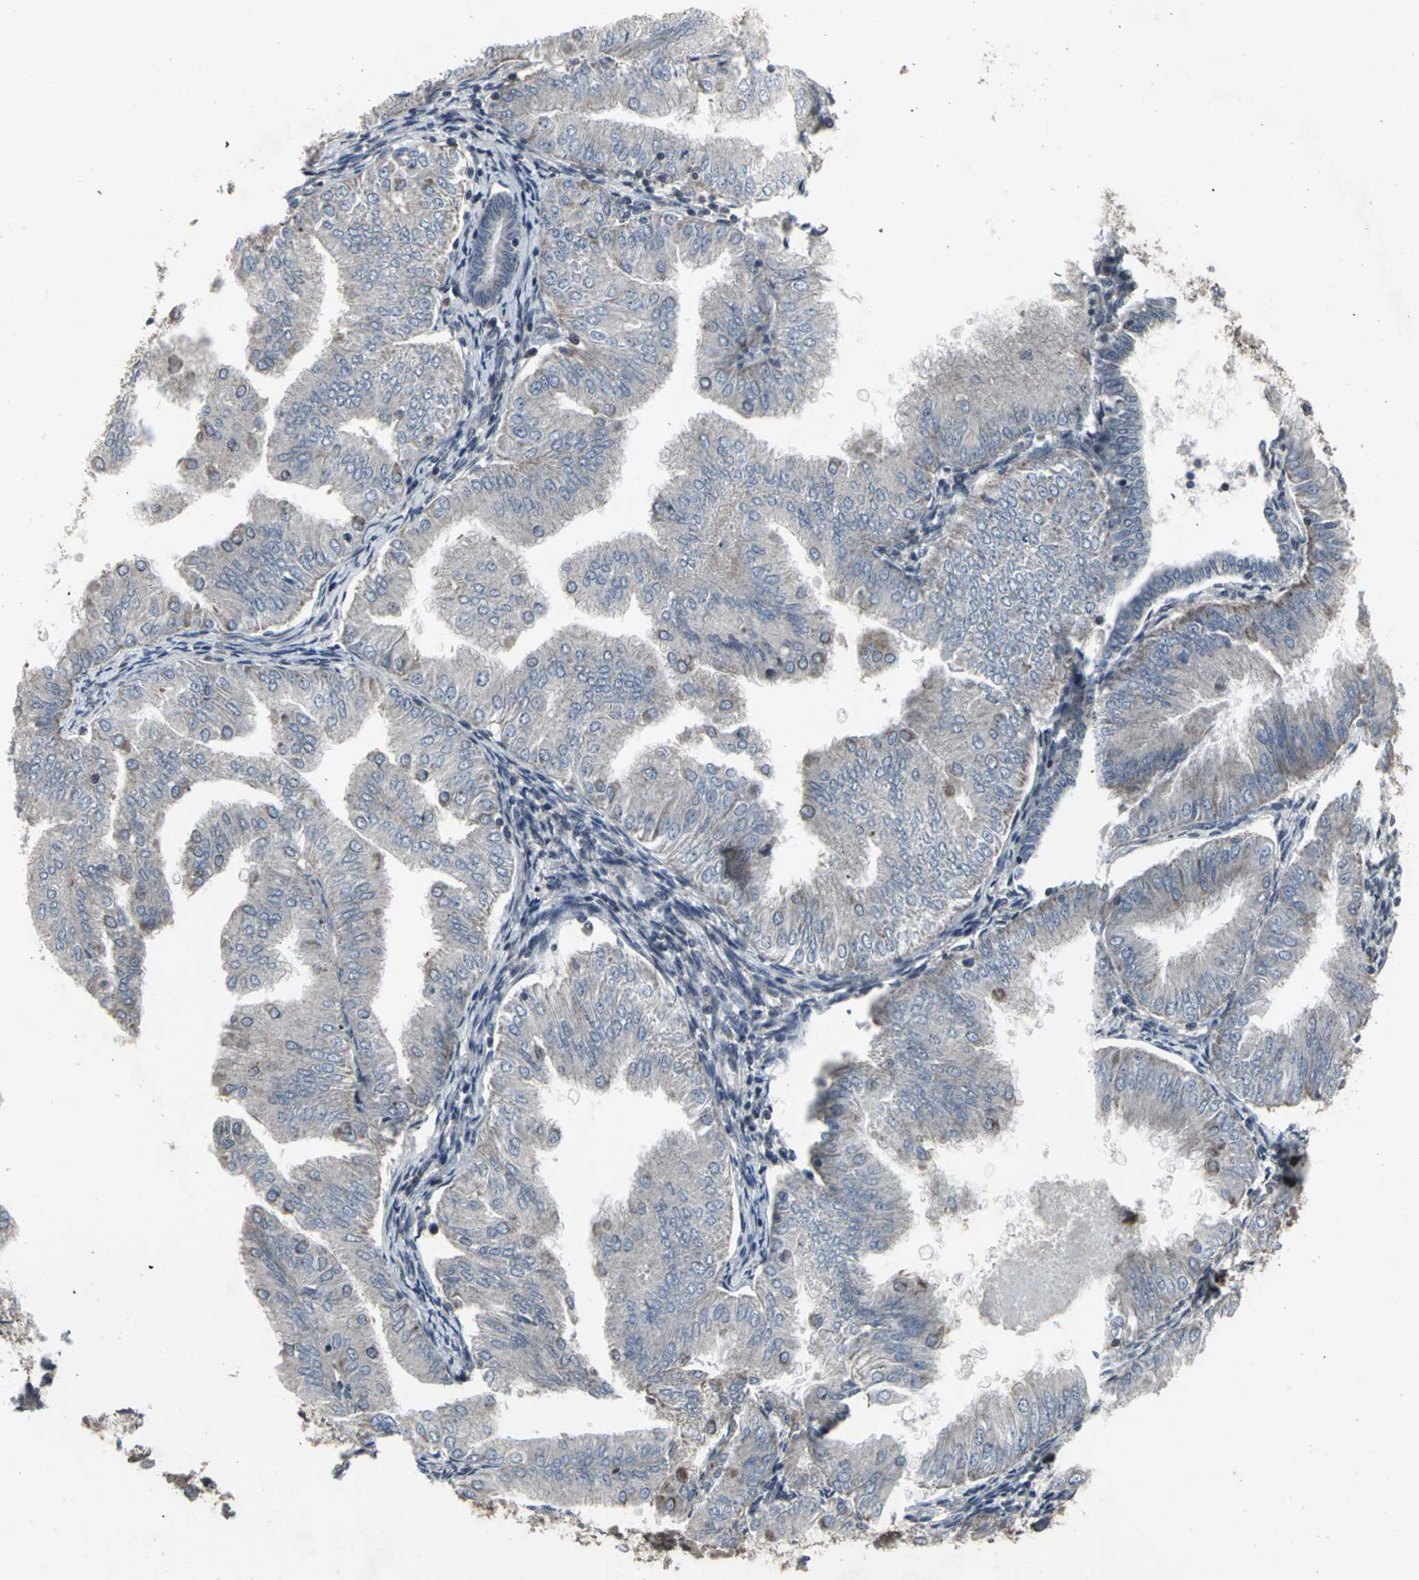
{"staining": {"intensity": "weak", "quantity": "<25%", "location": "cytoplasmic/membranous"}, "tissue": "endometrial cancer", "cell_type": "Tumor cells", "image_type": "cancer", "snomed": [{"axis": "morphology", "description": "Adenocarcinoma, NOS"}, {"axis": "topography", "description": "Endometrium"}], "caption": "DAB immunohistochemical staining of endometrial cancer (adenocarcinoma) demonstrates no significant expression in tumor cells.", "gene": "SRF", "patient": {"sex": "female", "age": 53}}